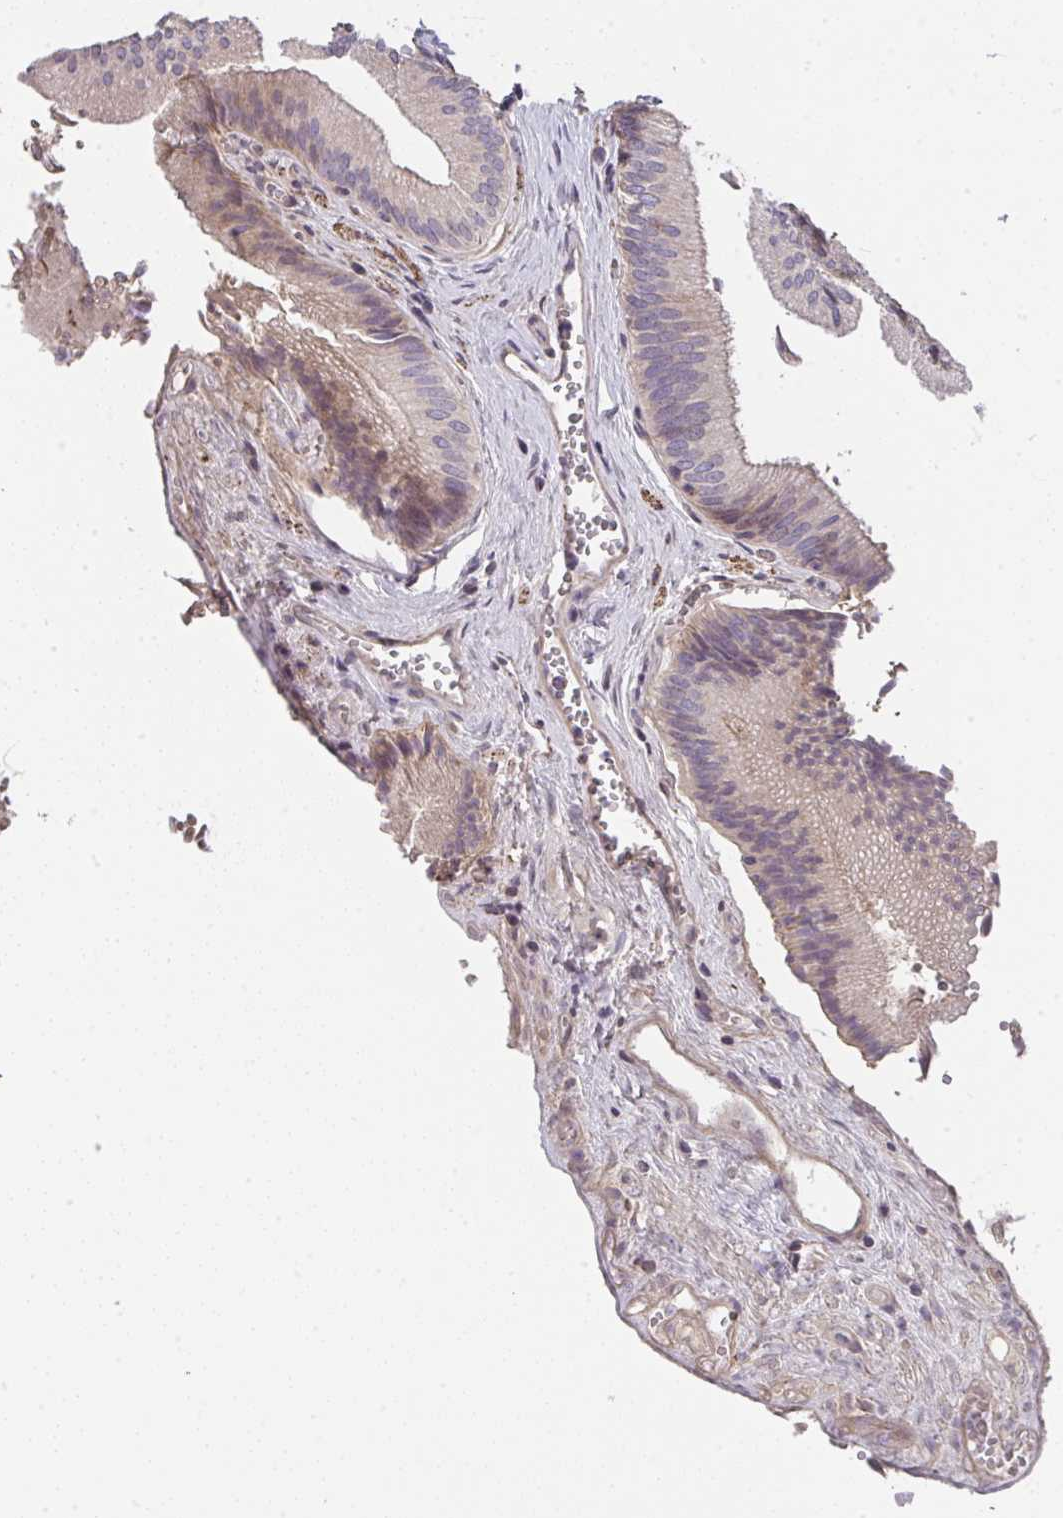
{"staining": {"intensity": "weak", "quantity": "25%-75%", "location": "cytoplasmic/membranous"}, "tissue": "gallbladder", "cell_type": "Glandular cells", "image_type": "normal", "snomed": [{"axis": "morphology", "description": "Normal tissue, NOS"}, {"axis": "topography", "description": "Gallbladder"}], "caption": "Gallbladder stained for a protein reveals weak cytoplasmic/membranous positivity in glandular cells. (DAB (3,3'-diaminobenzidine) IHC with brightfield microscopy, high magnification).", "gene": "RUNDC3B", "patient": {"sex": "male", "age": 17}}